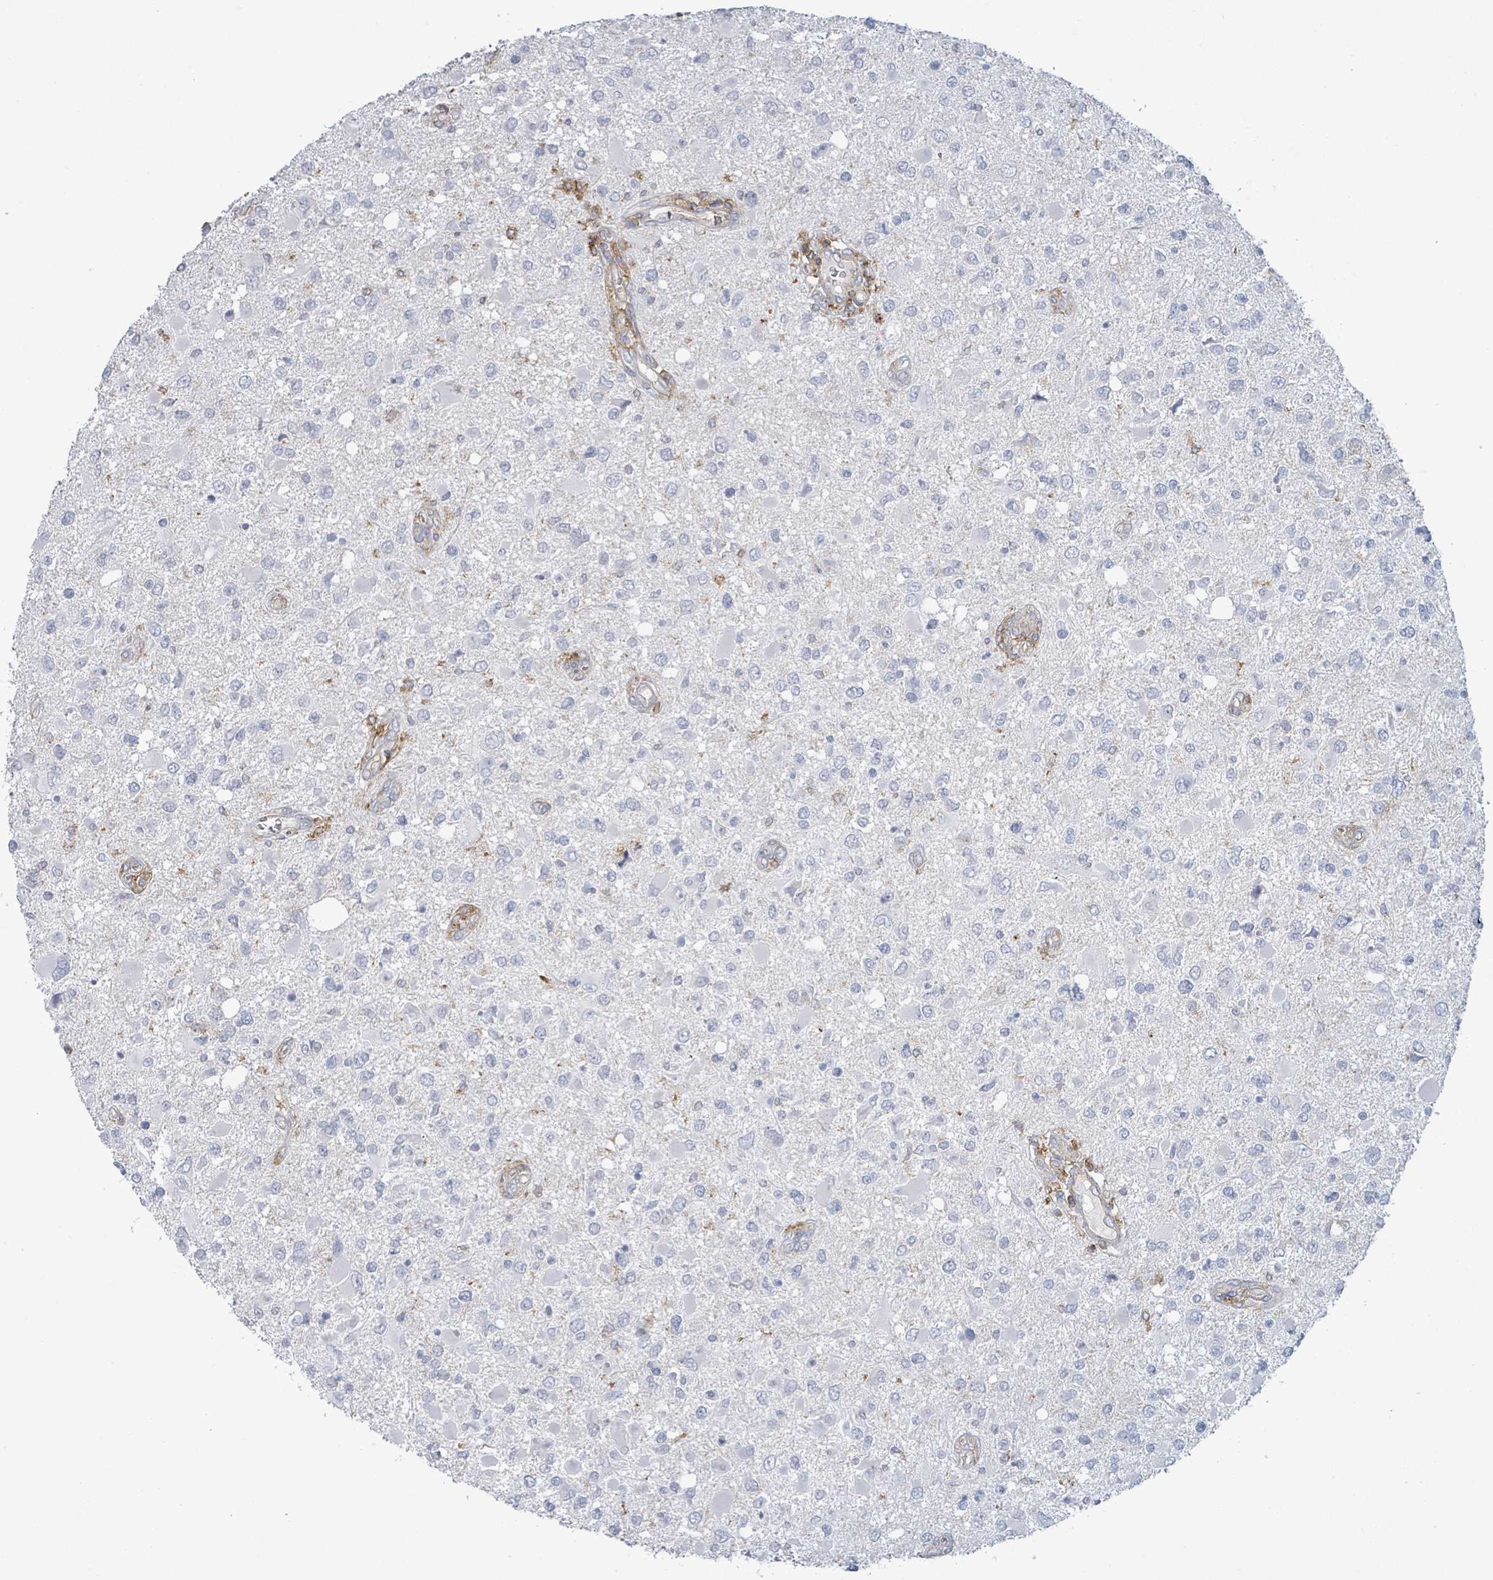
{"staining": {"intensity": "negative", "quantity": "none", "location": "none"}, "tissue": "glioma", "cell_type": "Tumor cells", "image_type": "cancer", "snomed": [{"axis": "morphology", "description": "Glioma, malignant, High grade"}, {"axis": "topography", "description": "Brain"}], "caption": "High power microscopy histopathology image of an immunohistochemistry micrograph of malignant glioma (high-grade), revealing no significant staining in tumor cells.", "gene": "TNFRSF14", "patient": {"sex": "male", "age": 53}}